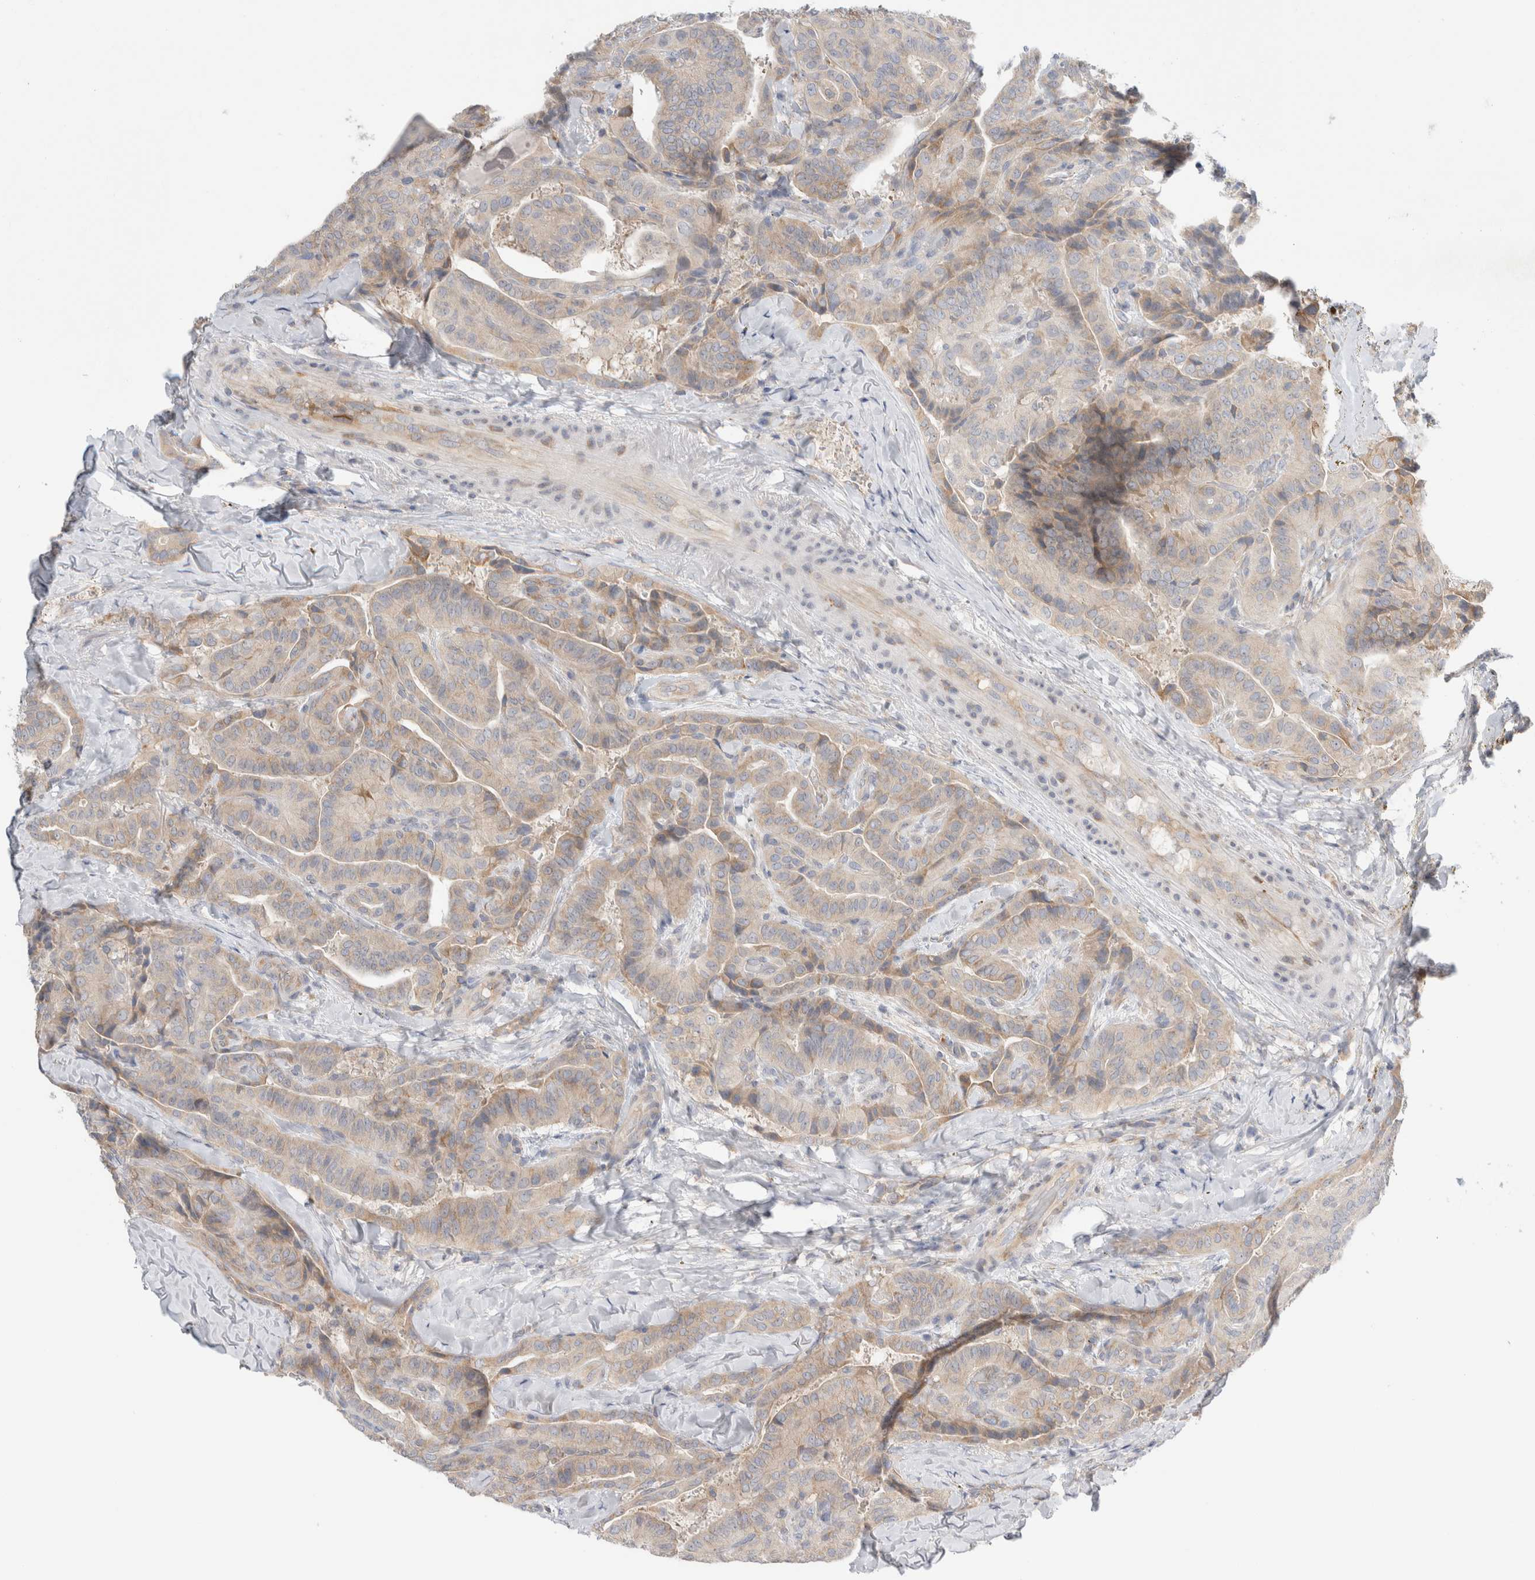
{"staining": {"intensity": "weak", "quantity": ">75%", "location": "cytoplasmic/membranous"}, "tissue": "thyroid cancer", "cell_type": "Tumor cells", "image_type": "cancer", "snomed": [{"axis": "morphology", "description": "Papillary adenocarcinoma, NOS"}, {"axis": "topography", "description": "Thyroid gland"}], "caption": "IHC of human papillary adenocarcinoma (thyroid) reveals low levels of weak cytoplasmic/membranous positivity in about >75% of tumor cells.", "gene": "ZNF23", "patient": {"sex": "male", "age": 77}}